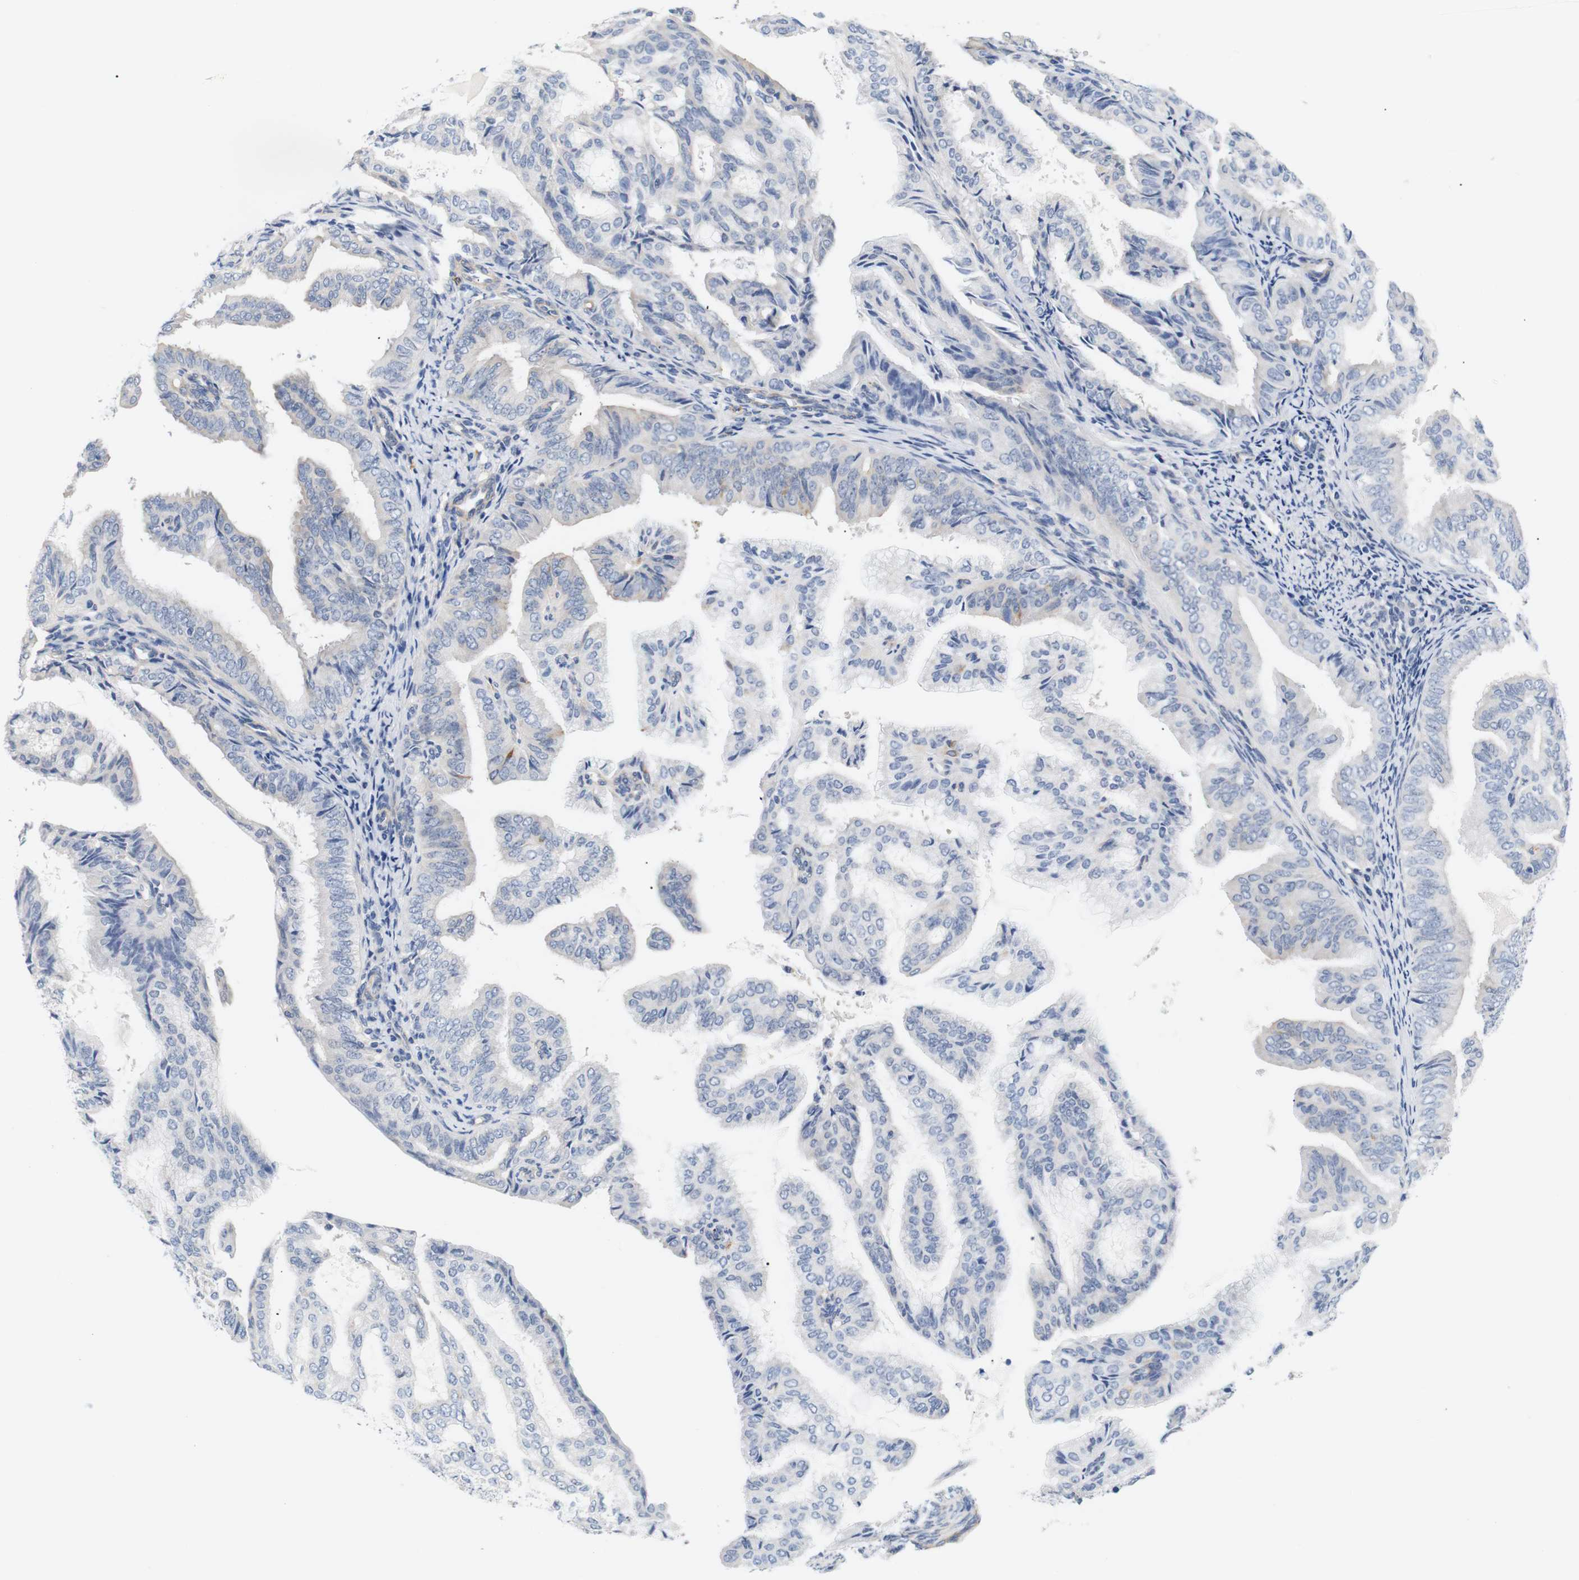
{"staining": {"intensity": "negative", "quantity": "none", "location": "none"}, "tissue": "endometrial cancer", "cell_type": "Tumor cells", "image_type": "cancer", "snomed": [{"axis": "morphology", "description": "Adenocarcinoma, NOS"}, {"axis": "topography", "description": "Endometrium"}], "caption": "This photomicrograph is of endometrial cancer stained with immunohistochemistry to label a protein in brown with the nuclei are counter-stained blue. There is no positivity in tumor cells.", "gene": "STMN3", "patient": {"sex": "female", "age": 58}}